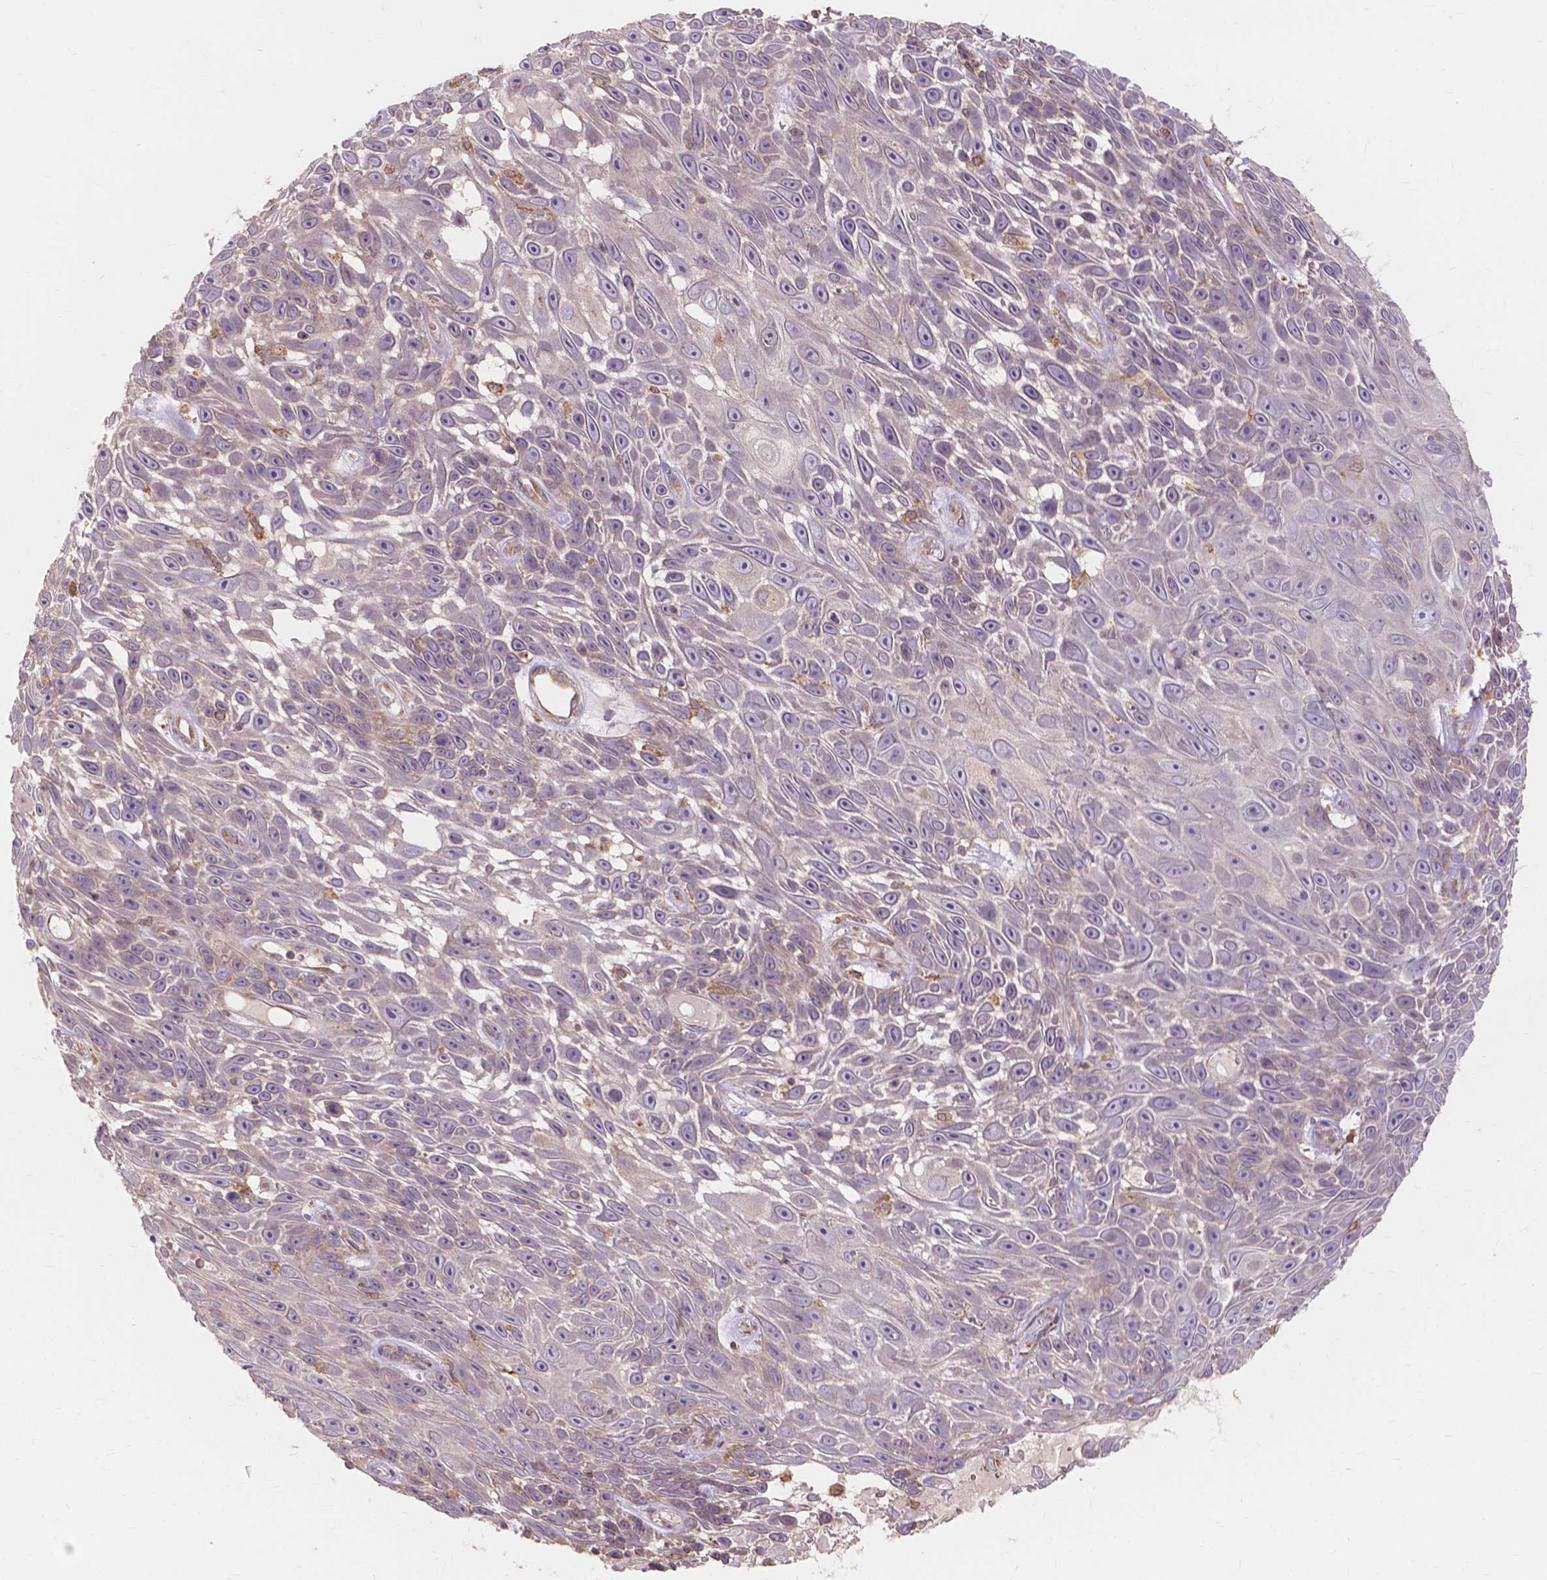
{"staining": {"intensity": "weak", "quantity": "<25%", "location": "cytoplasmic/membranous"}, "tissue": "skin cancer", "cell_type": "Tumor cells", "image_type": "cancer", "snomed": [{"axis": "morphology", "description": "Squamous cell carcinoma, NOS"}, {"axis": "topography", "description": "Skin"}], "caption": "The immunohistochemistry (IHC) micrograph has no significant expression in tumor cells of squamous cell carcinoma (skin) tissue.", "gene": "TAB2", "patient": {"sex": "male", "age": 82}}